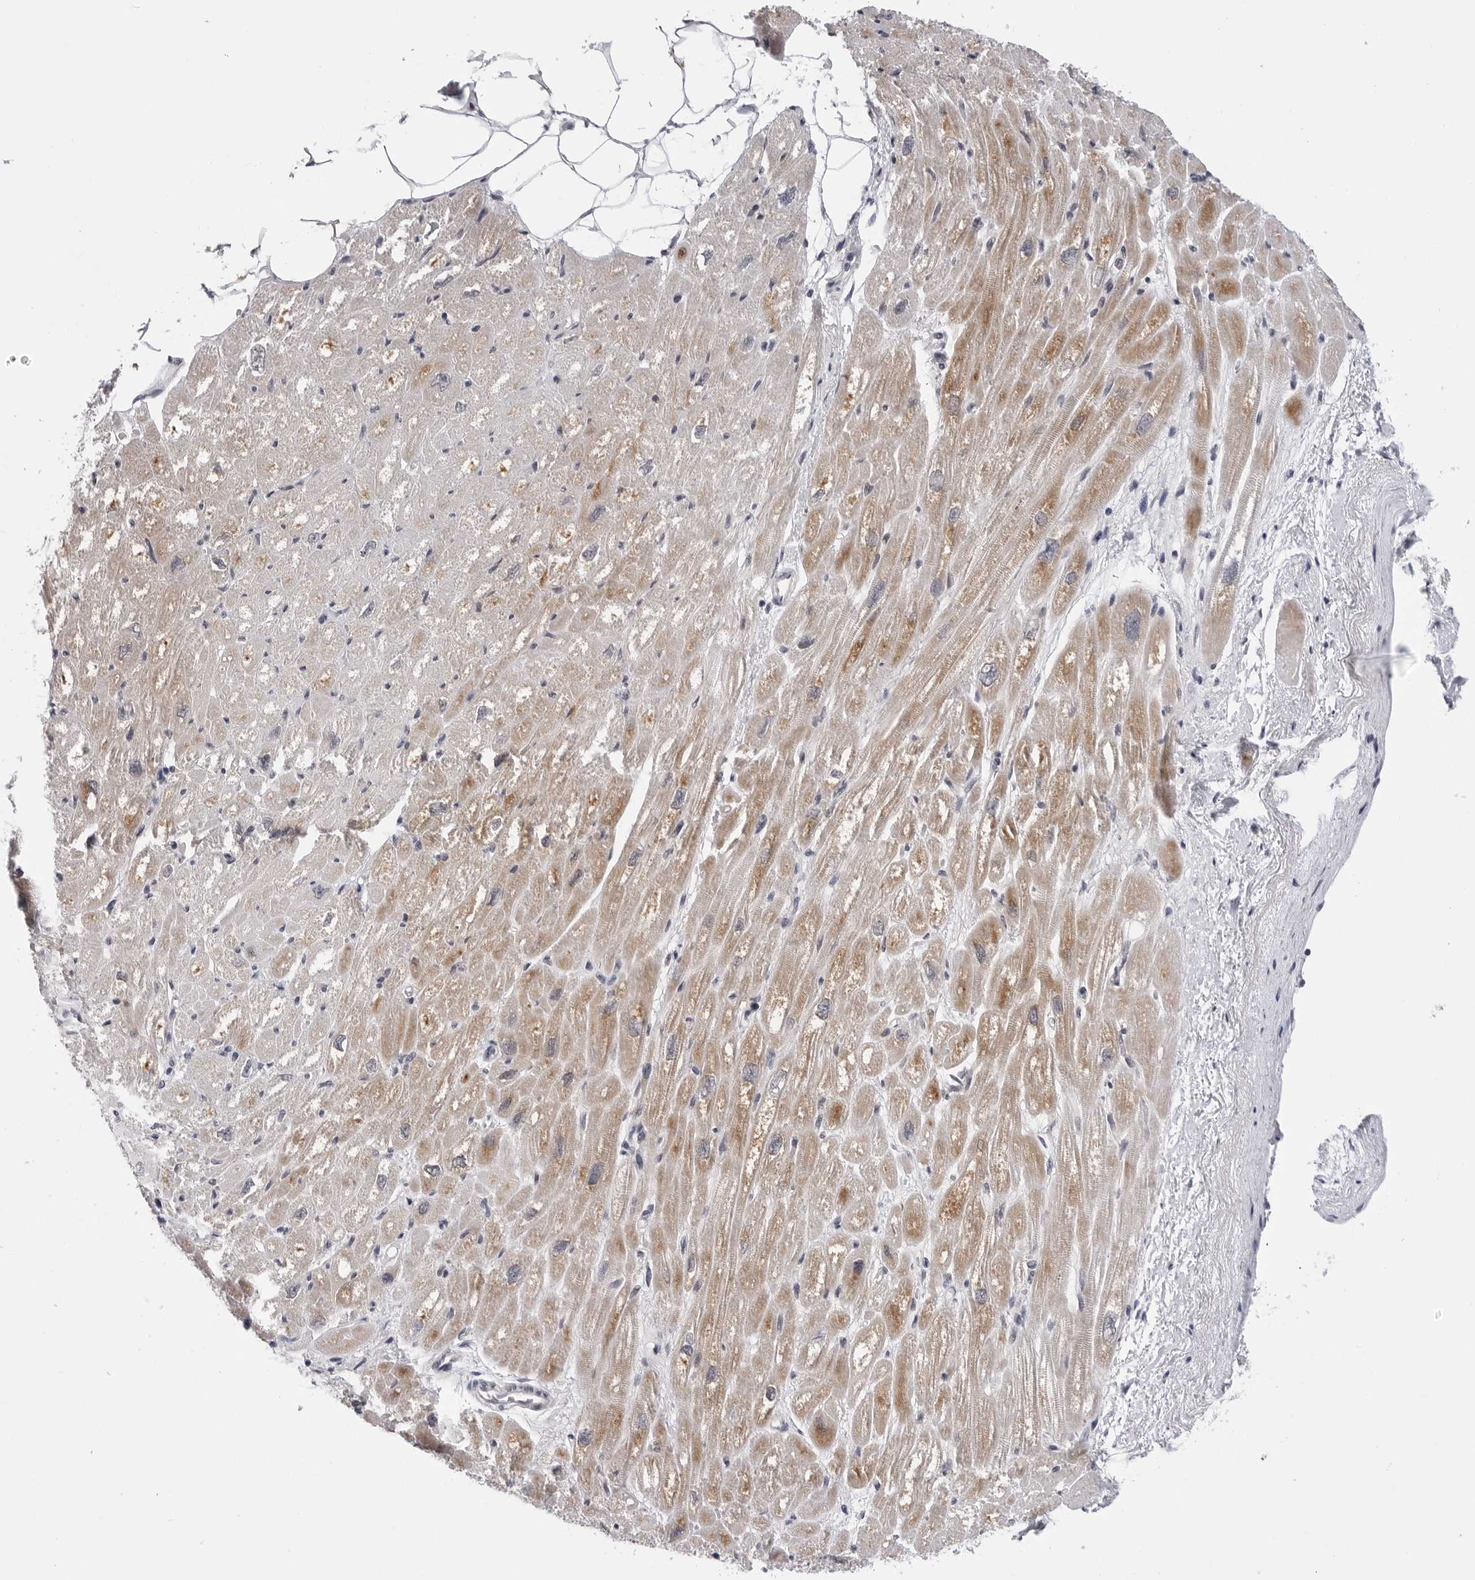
{"staining": {"intensity": "moderate", "quantity": "<25%", "location": "cytoplasmic/membranous"}, "tissue": "heart muscle", "cell_type": "Cardiomyocytes", "image_type": "normal", "snomed": [{"axis": "morphology", "description": "Normal tissue, NOS"}, {"axis": "topography", "description": "Heart"}], "caption": "DAB immunohistochemical staining of normal heart muscle reveals moderate cytoplasmic/membranous protein expression in about <25% of cardiomyocytes.", "gene": "CDK20", "patient": {"sex": "male", "age": 50}}